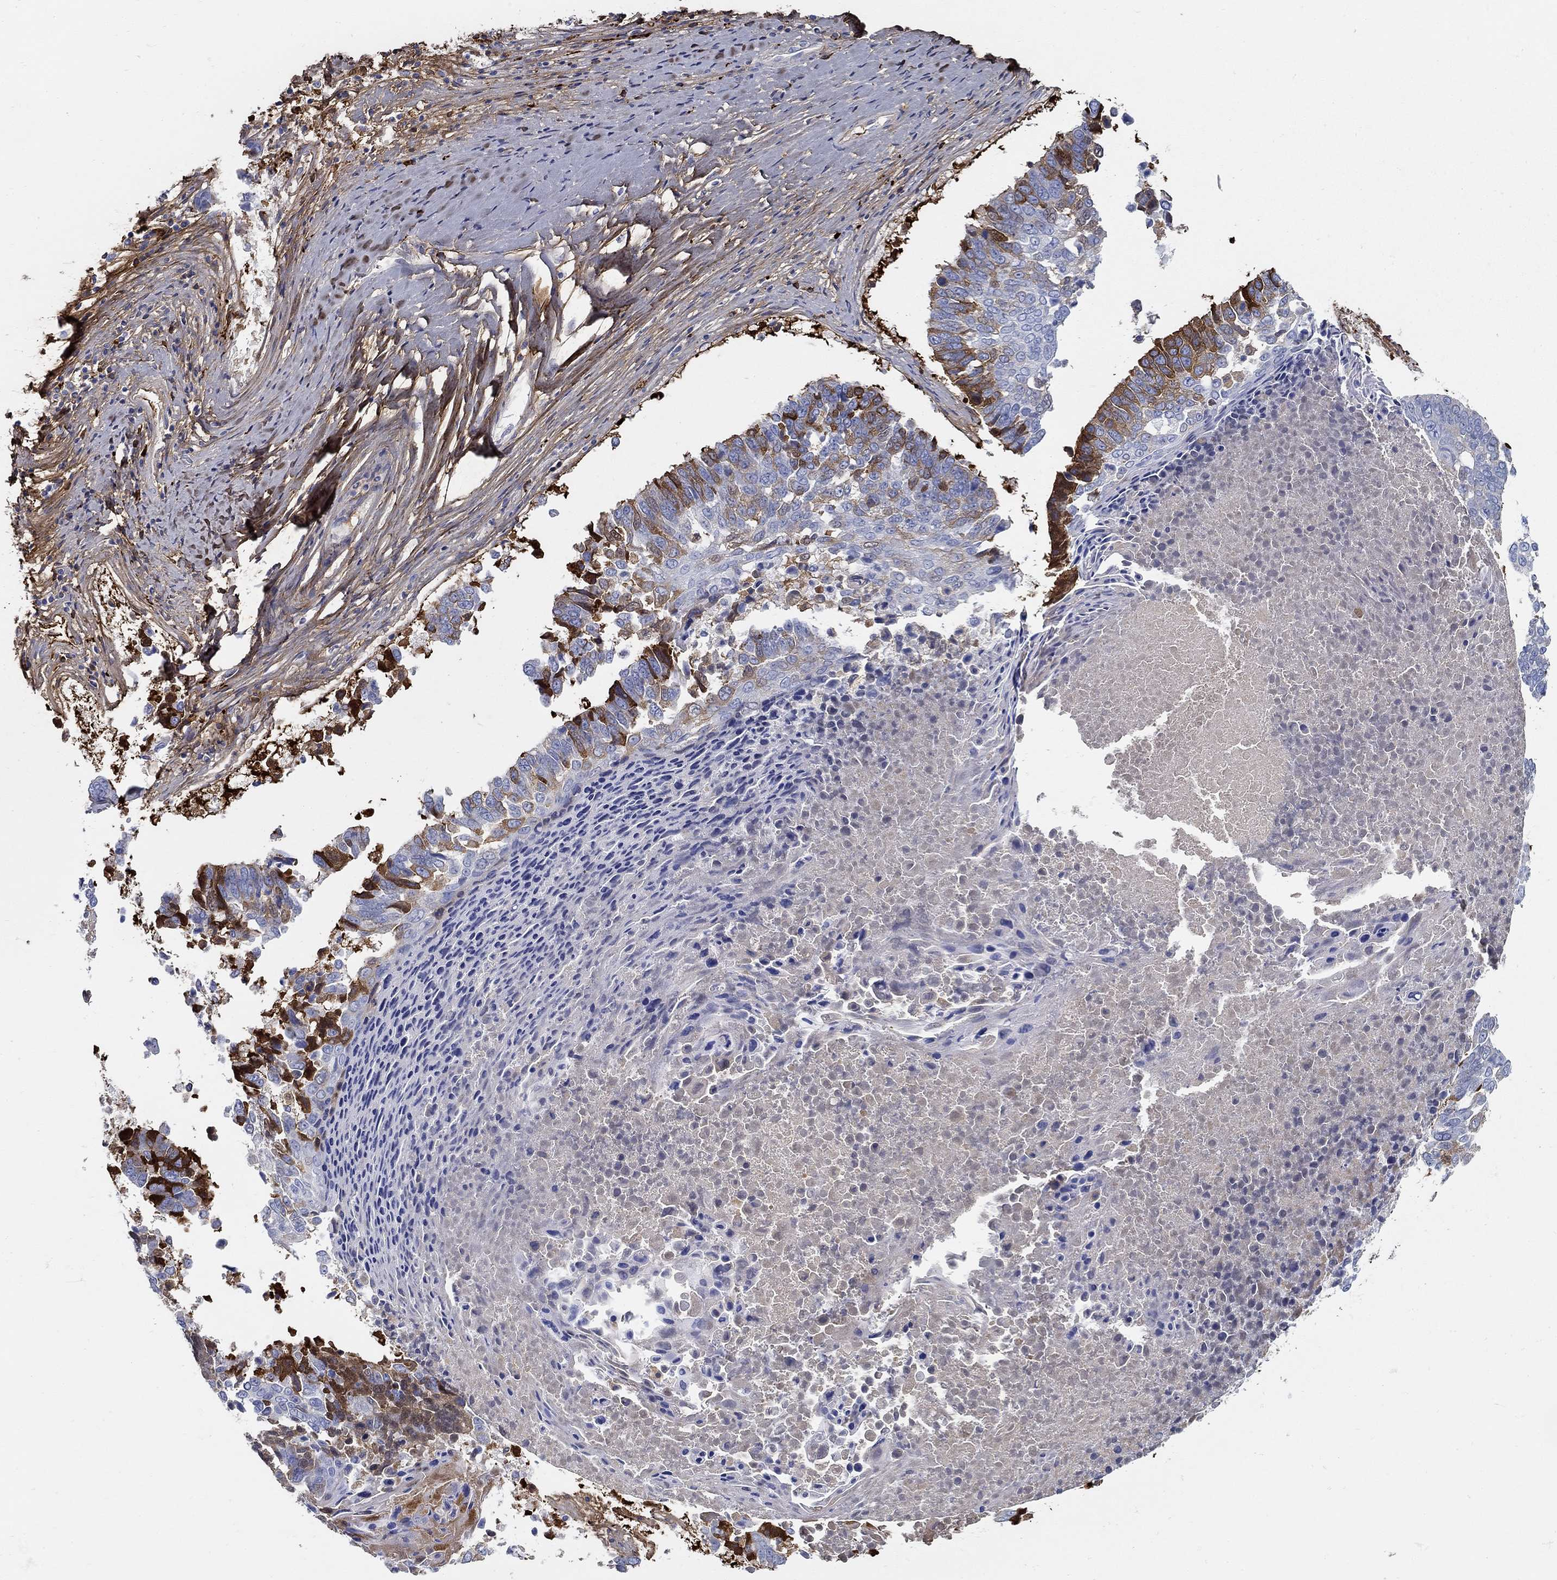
{"staining": {"intensity": "strong", "quantity": "<25%", "location": "cytoplasmic/membranous"}, "tissue": "lung cancer", "cell_type": "Tumor cells", "image_type": "cancer", "snomed": [{"axis": "morphology", "description": "Squamous cell carcinoma, NOS"}, {"axis": "topography", "description": "Lung"}], "caption": "This histopathology image displays lung squamous cell carcinoma stained with immunohistochemistry to label a protein in brown. The cytoplasmic/membranous of tumor cells show strong positivity for the protein. Nuclei are counter-stained blue.", "gene": "TGFBI", "patient": {"sex": "male", "age": 73}}